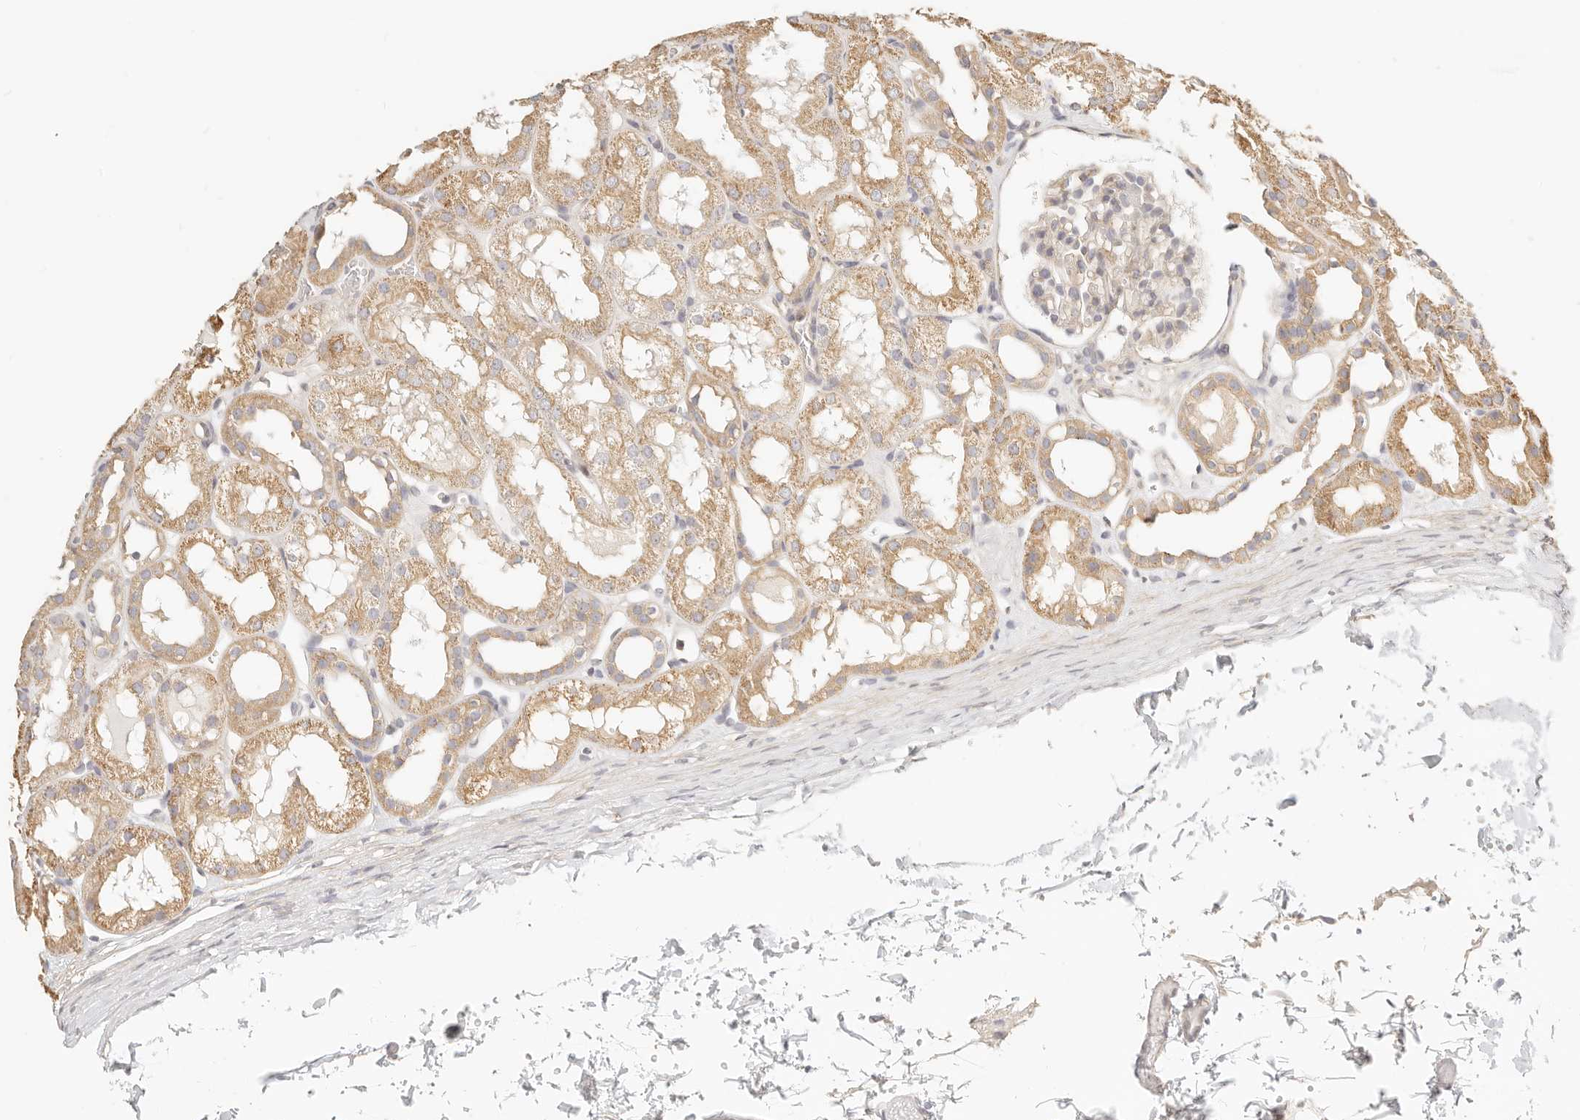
{"staining": {"intensity": "weak", "quantity": "<25%", "location": "cytoplasmic/membranous"}, "tissue": "kidney", "cell_type": "Cells in glomeruli", "image_type": "normal", "snomed": [{"axis": "morphology", "description": "Normal tissue, NOS"}, {"axis": "topography", "description": "Kidney"}, {"axis": "topography", "description": "Urinary bladder"}], "caption": "The immunohistochemistry (IHC) micrograph has no significant expression in cells in glomeruli of kidney.", "gene": "CNMD", "patient": {"sex": "male", "age": 16}}